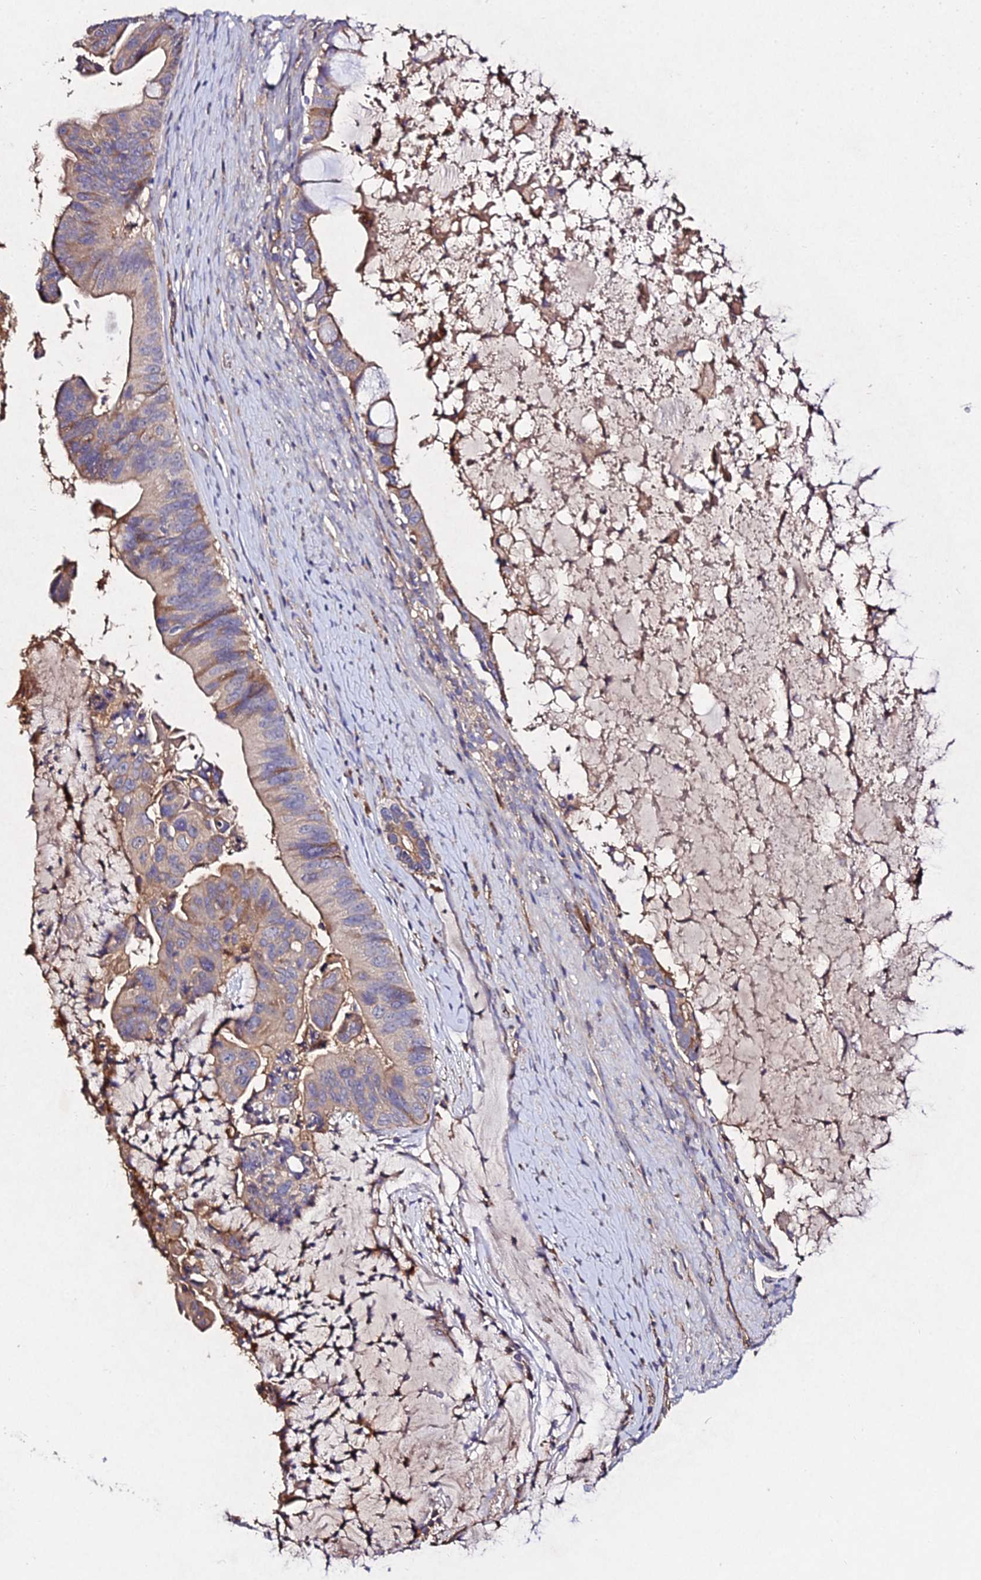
{"staining": {"intensity": "moderate", "quantity": "25%-75%", "location": "cytoplasmic/membranous"}, "tissue": "ovarian cancer", "cell_type": "Tumor cells", "image_type": "cancer", "snomed": [{"axis": "morphology", "description": "Cystadenocarcinoma, mucinous, NOS"}, {"axis": "topography", "description": "Ovary"}], "caption": "This histopathology image exhibits ovarian cancer stained with IHC to label a protein in brown. The cytoplasmic/membranous of tumor cells show moderate positivity for the protein. Nuclei are counter-stained blue.", "gene": "AP3M2", "patient": {"sex": "female", "age": 61}}